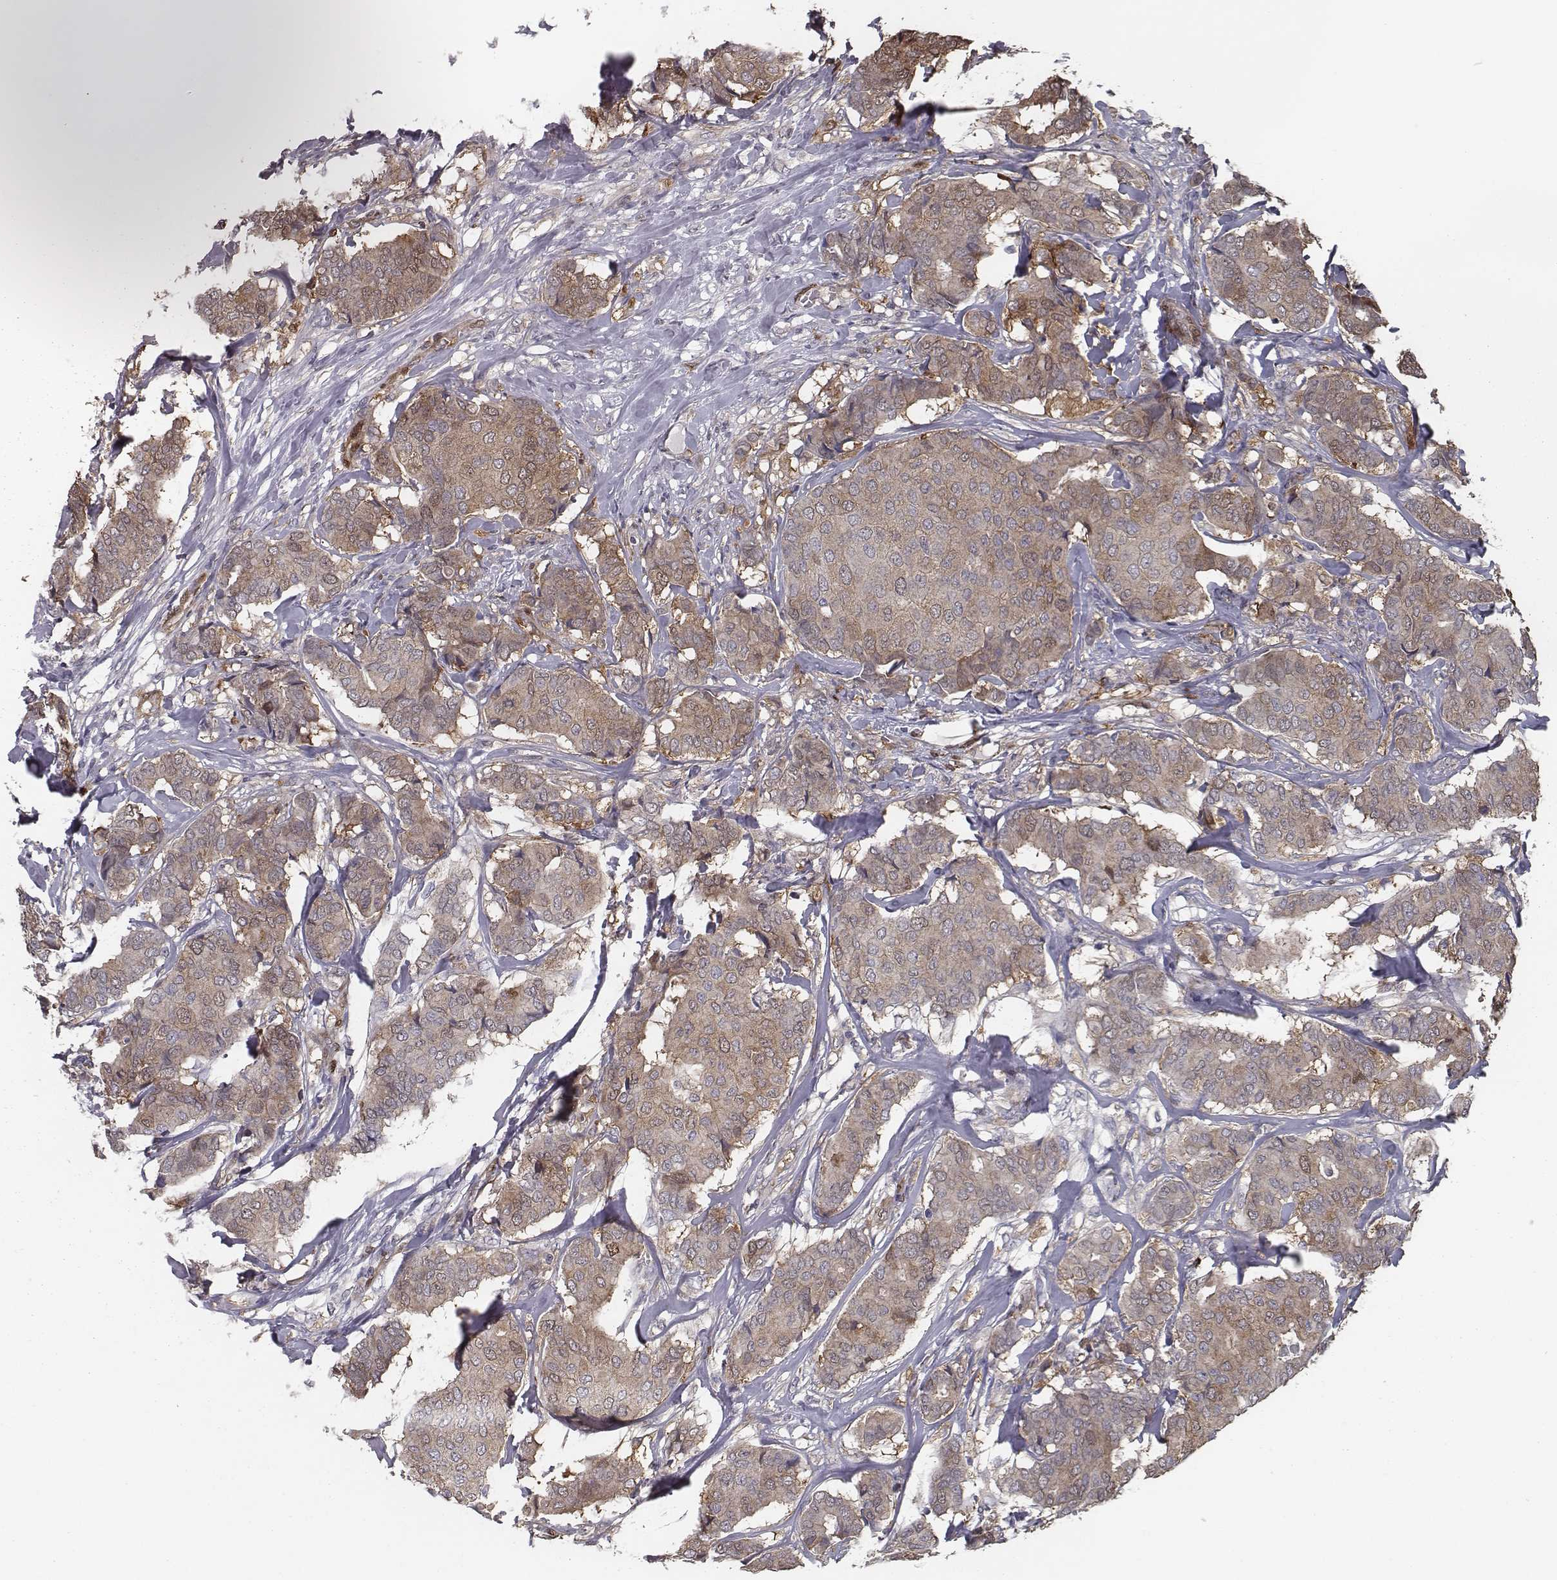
{"staining": {"intensity": "moderate", "quantity": "<25%", "location": "cytoplasmic/membranous"}, "tissue": "breast cancer", "cell_type": "Tumor cells", "image_type": "cancer", "snomed": [{"axis": "morphology", "description": "Duct carcinoma"}, {"axis": "topography", "description": "Breast"}], "caption": "Approximately <25% of tumor cells in breast intraductal carcinoma display moderate cytoplasmic/membranous protein expression as visualized by brown immunohistochemical staining.", "gene": "ISYNA1", "patient": {"sex": "female", "age": 75}}